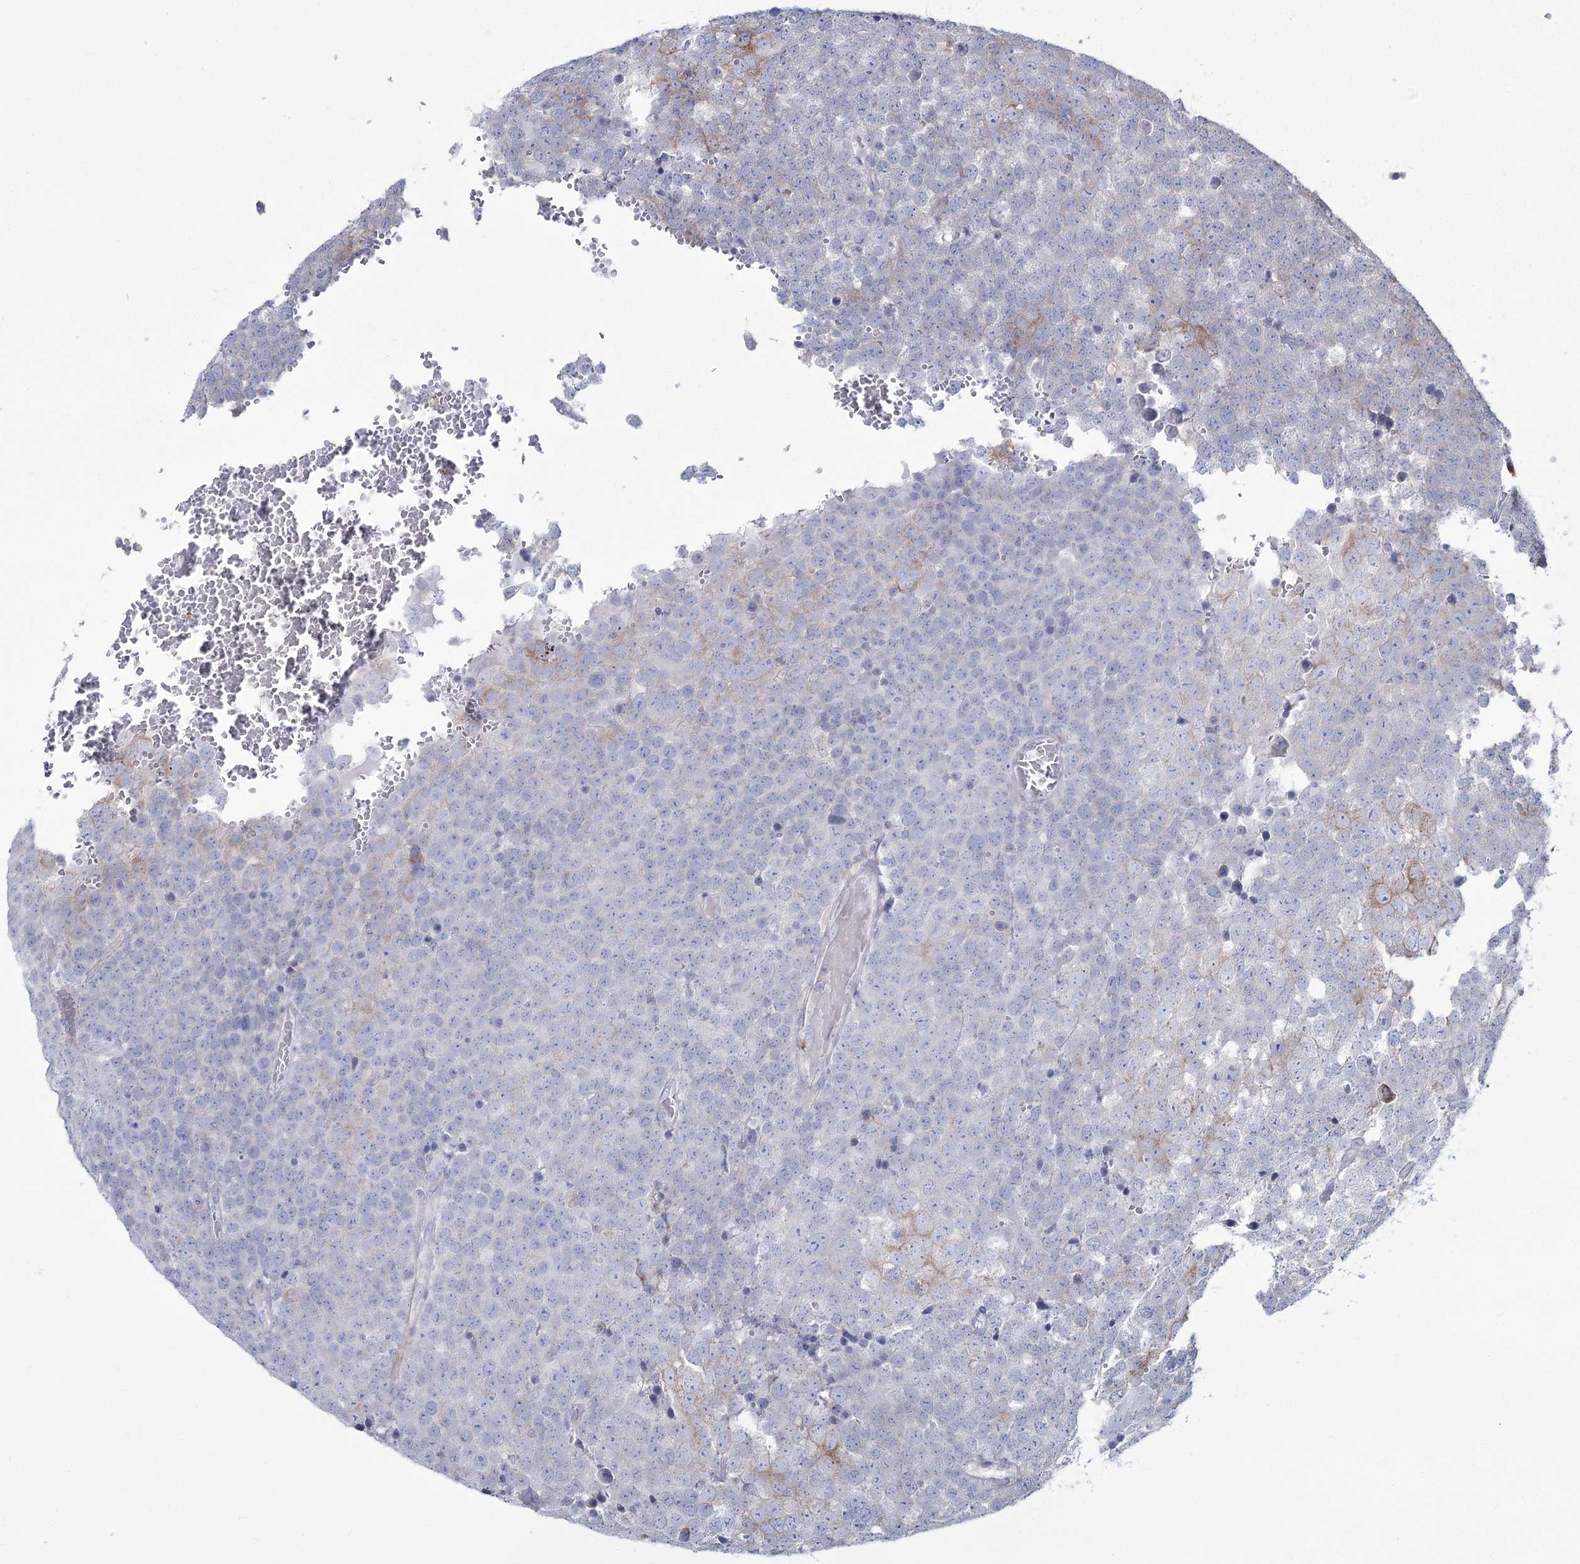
{"staining": {"intensity": "weak", "quantity": "<25%", "location": "cytoplasmic/membranous"}, "tissue": "testis cancer", "cell_type": "Tumor cells", "image_type": "cancer", "snomed": [{"axis": "morphology", "description": "Seminoma, NOS"}, {"axis": "topography", "description": "Testis"}], "caption": "DAB immunohistochemical staining of human testis cancer reveals no significant positivity in tumor cells.", "gene": "NIPAL4", "patient": {"sex": "male", "age": 71}}